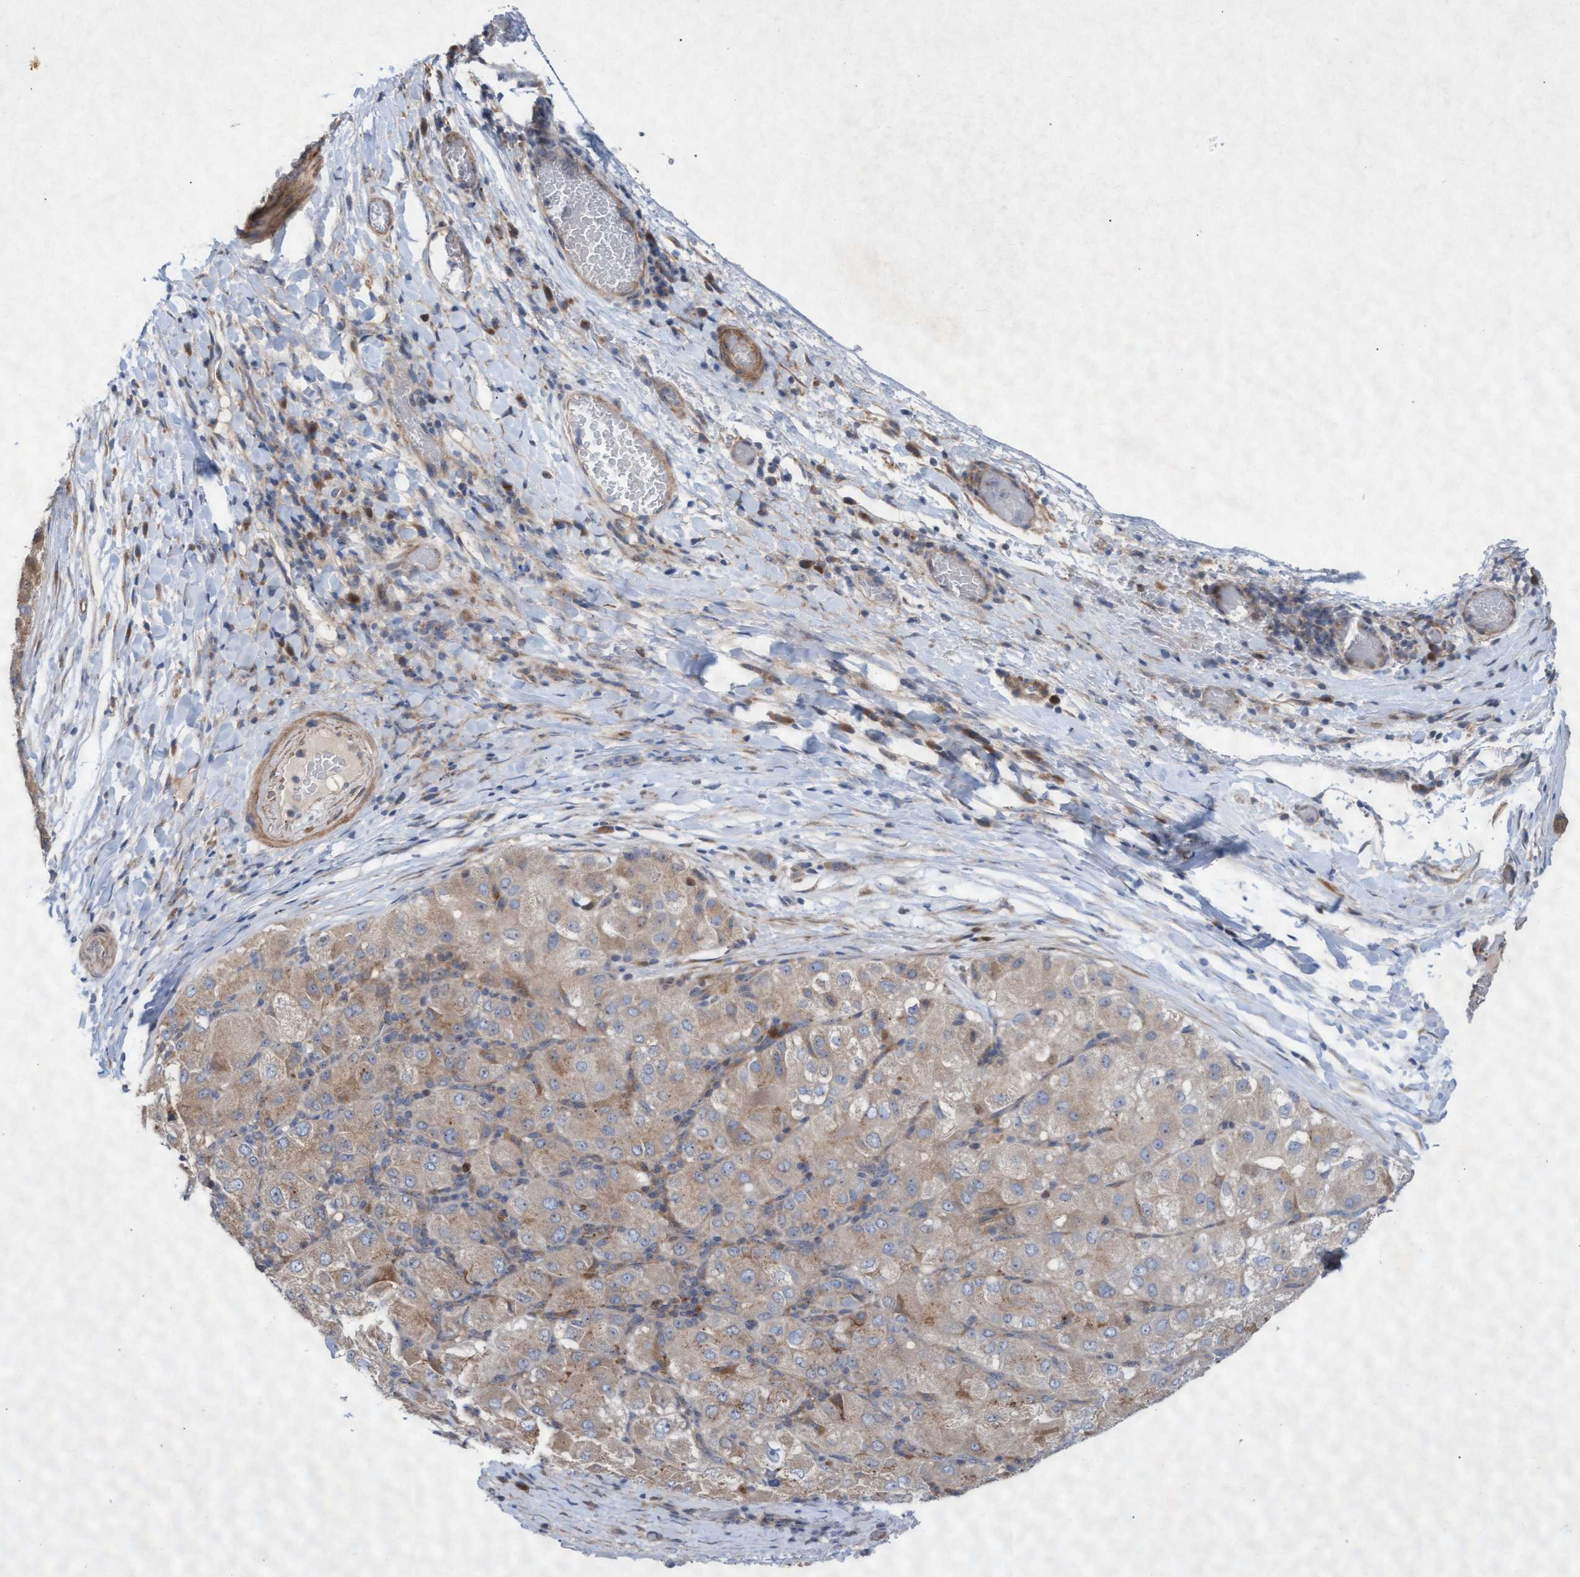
{"staining": {"intensity": "weak", "quantity": ">75%", "location": "cytoplasmic/membranous"}, "tissue": "liver cancer", "cell_type": "Tumor cells", "image_type": "cancer", "snomed": [{"axis": "morphology", "description": "Carcinoma, Hepatocellular, NOS"}, {"axis": "topography", "description": "Liver"}], "caption": "There is low levels of weak cytoplasmic/membranous staining in tumor cells of hepatocellular carcinoma (liver), as demonstrated by immunohistochemical staining (brown color).", "gene": "ABCF2", "patient": {"sex": "male", "age": 80}}